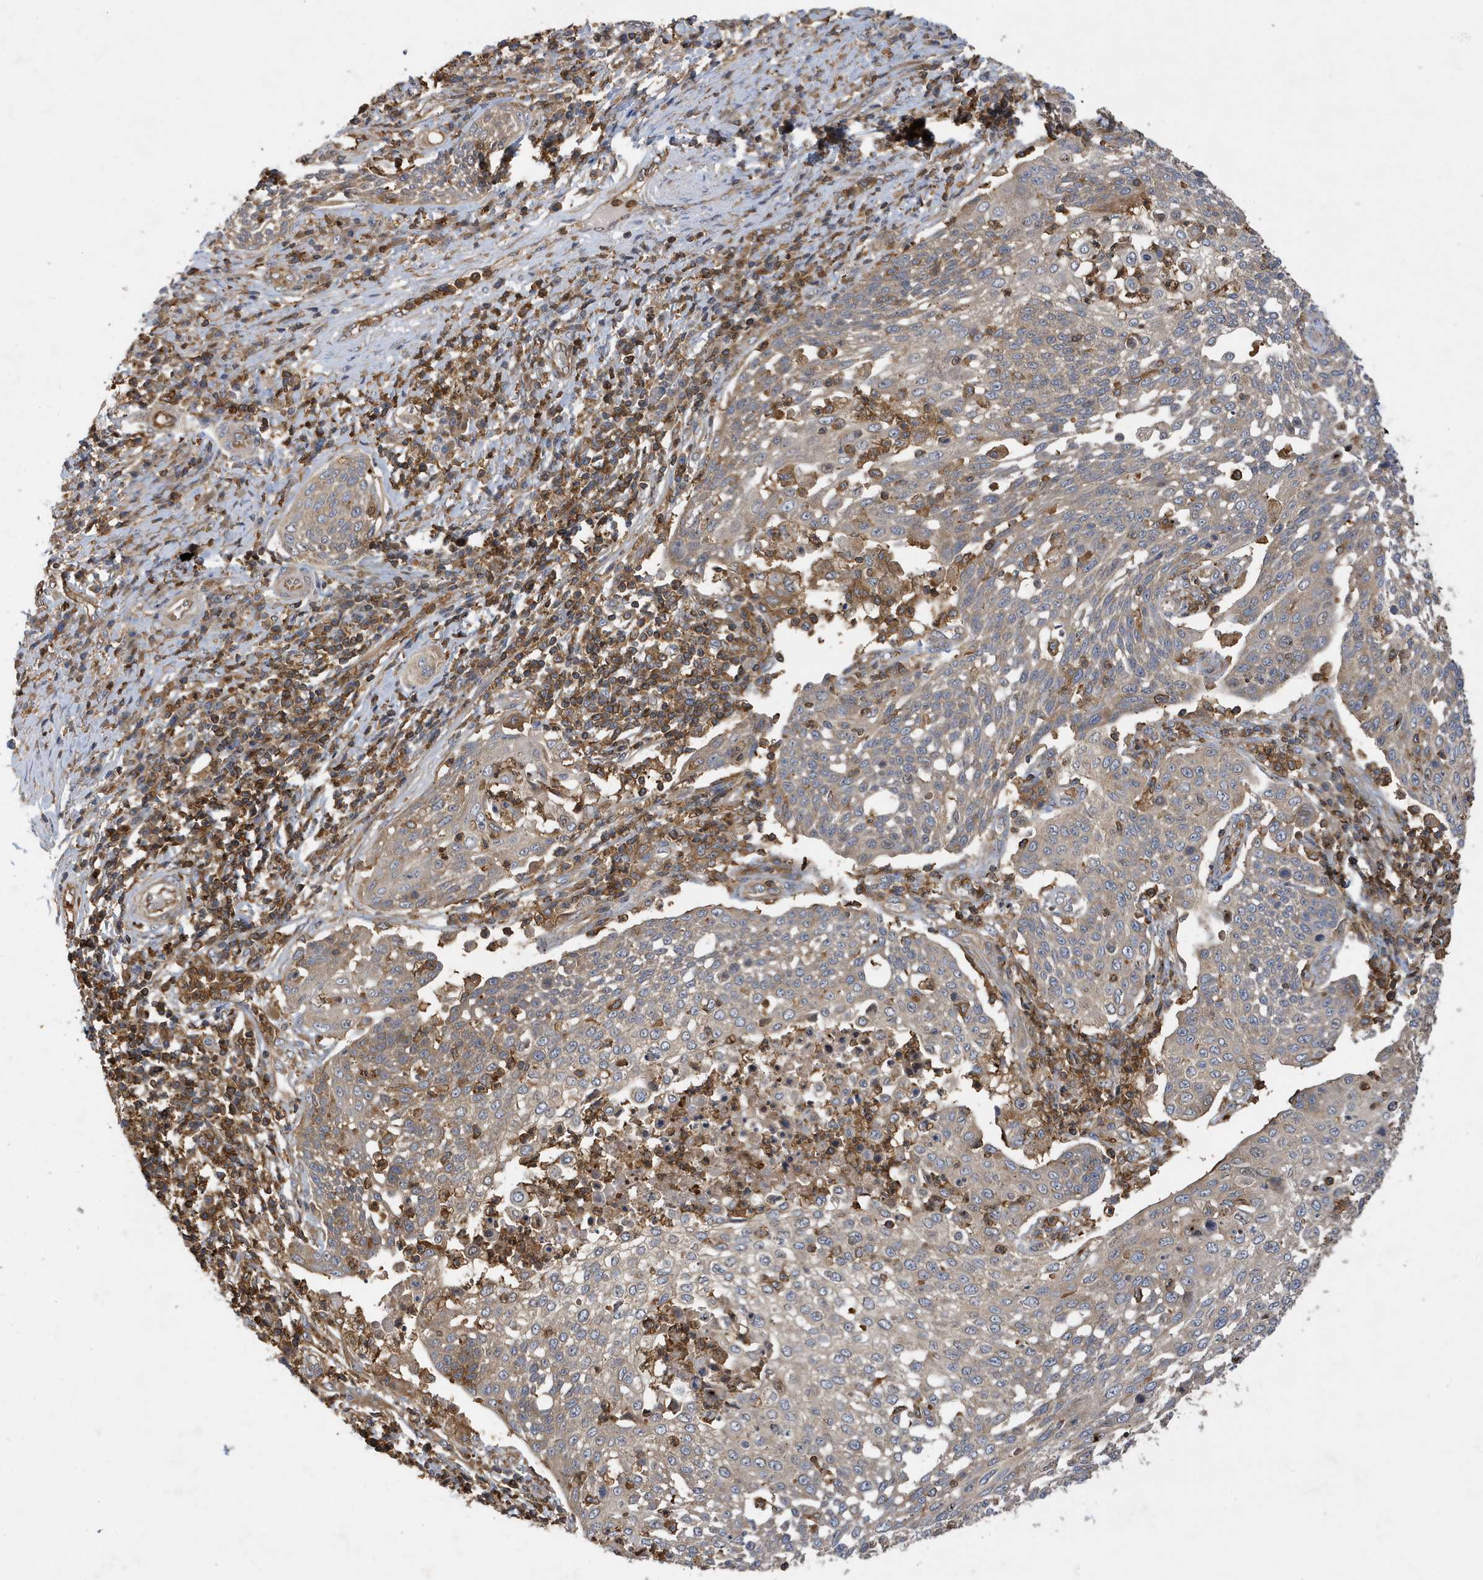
{"staining": {"intensity": "weak", "quantity": "<25%", "location": "cytoplasmic/membranous"}, "tissue": "cervical cancer", "cell_type": "Tumor cells", "image_type": "cancer", "snomed": [{"axis": "morphology", "description": "Squamous cell carcinoma, NOS"}, {"axis": "topography", "description": "Cervix"}], "caption": "This histopathology image is of cervical cancer (squamous cell carcinoma) stained with immunohistochemistry (IHC) to label a protein in brown with the nuclei are counter-stained blue. There is no positivity in tumor cells.", "gene": "LAPTM4A", "patient": {"sex": "female", "age": 34}}